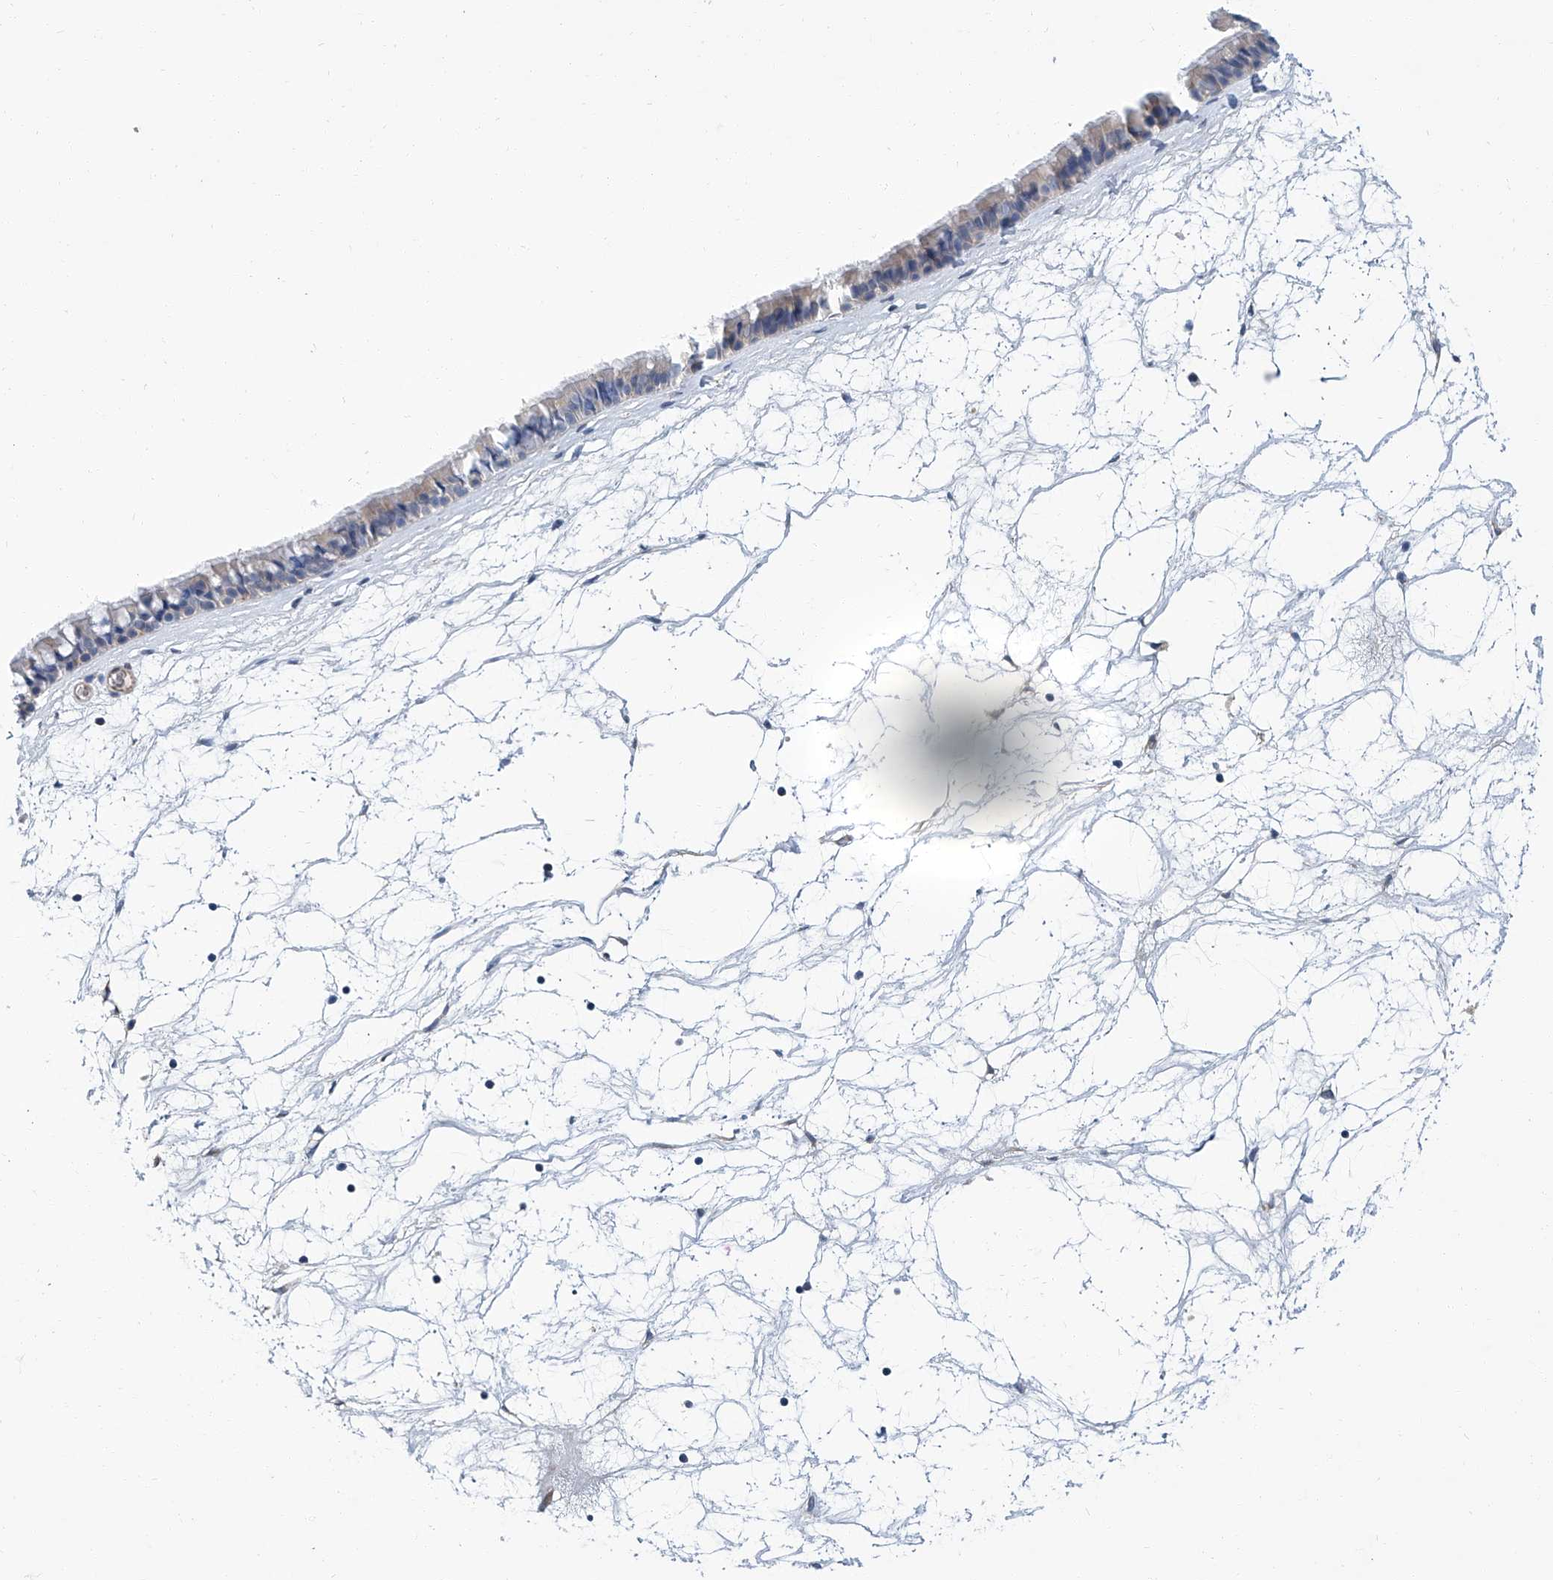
{"staining": {"intensity": "weak", "quantity": "<25%", "location": "cytoplasmic/membranous"}, "tissue": "nasopharynx", "cell_type": "Respiratory epithelial cells", "image_type": "normal", "snomed": [{"axis": "morphology", "description": "Normal tissue, NOS"}, {"axis": "topography", "description": "Nasopharynx"}], "caption": "High power microscopy histopathology image of an immunohistochemistry (IHC) micrograph of normal nasopharynx, revealing no significant positivity in respiratory epithelial cells.", "gene": "PSMB10", "patient": {"sex": "male", "age": 64}}